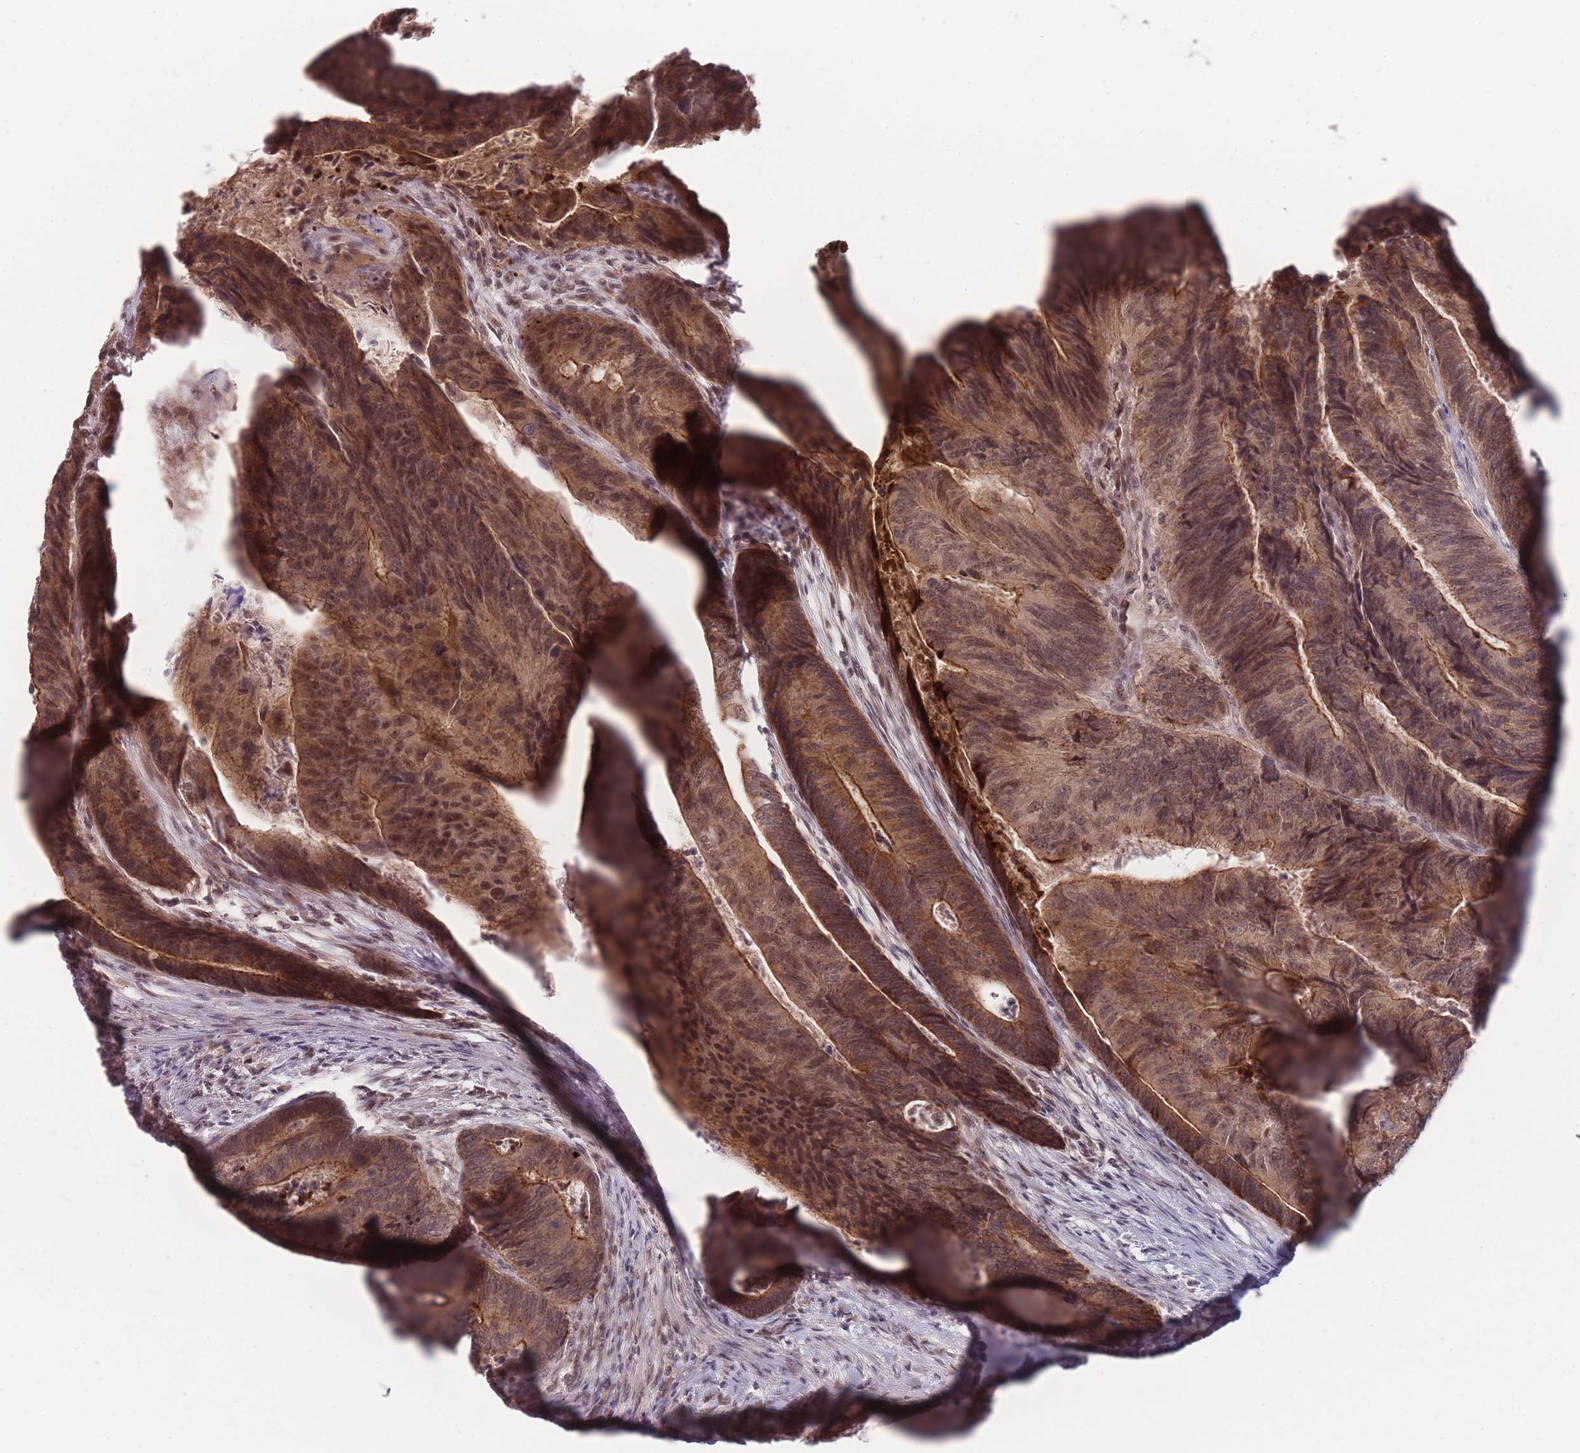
{"staining": {"intensity": "moderate", "quantity": ">75%", "location": "cytoplasmic/membranous,nuclear"}, "tissue": "colorectal cancer", "cell_type": "Tumor cells", "image_type": "cancer", "snomed": [{"axis": "morphology", "description": "Adenocarcinoma, NOS"}, {"axis": "topography", "description": "Colon"}], "caption": "Human colorectal adenocarcinoma stained with a protein marker reveals moderate staining in tumor cells.", "gene": "TMEM232", "patient": {"sex": "female", "age": 67}}